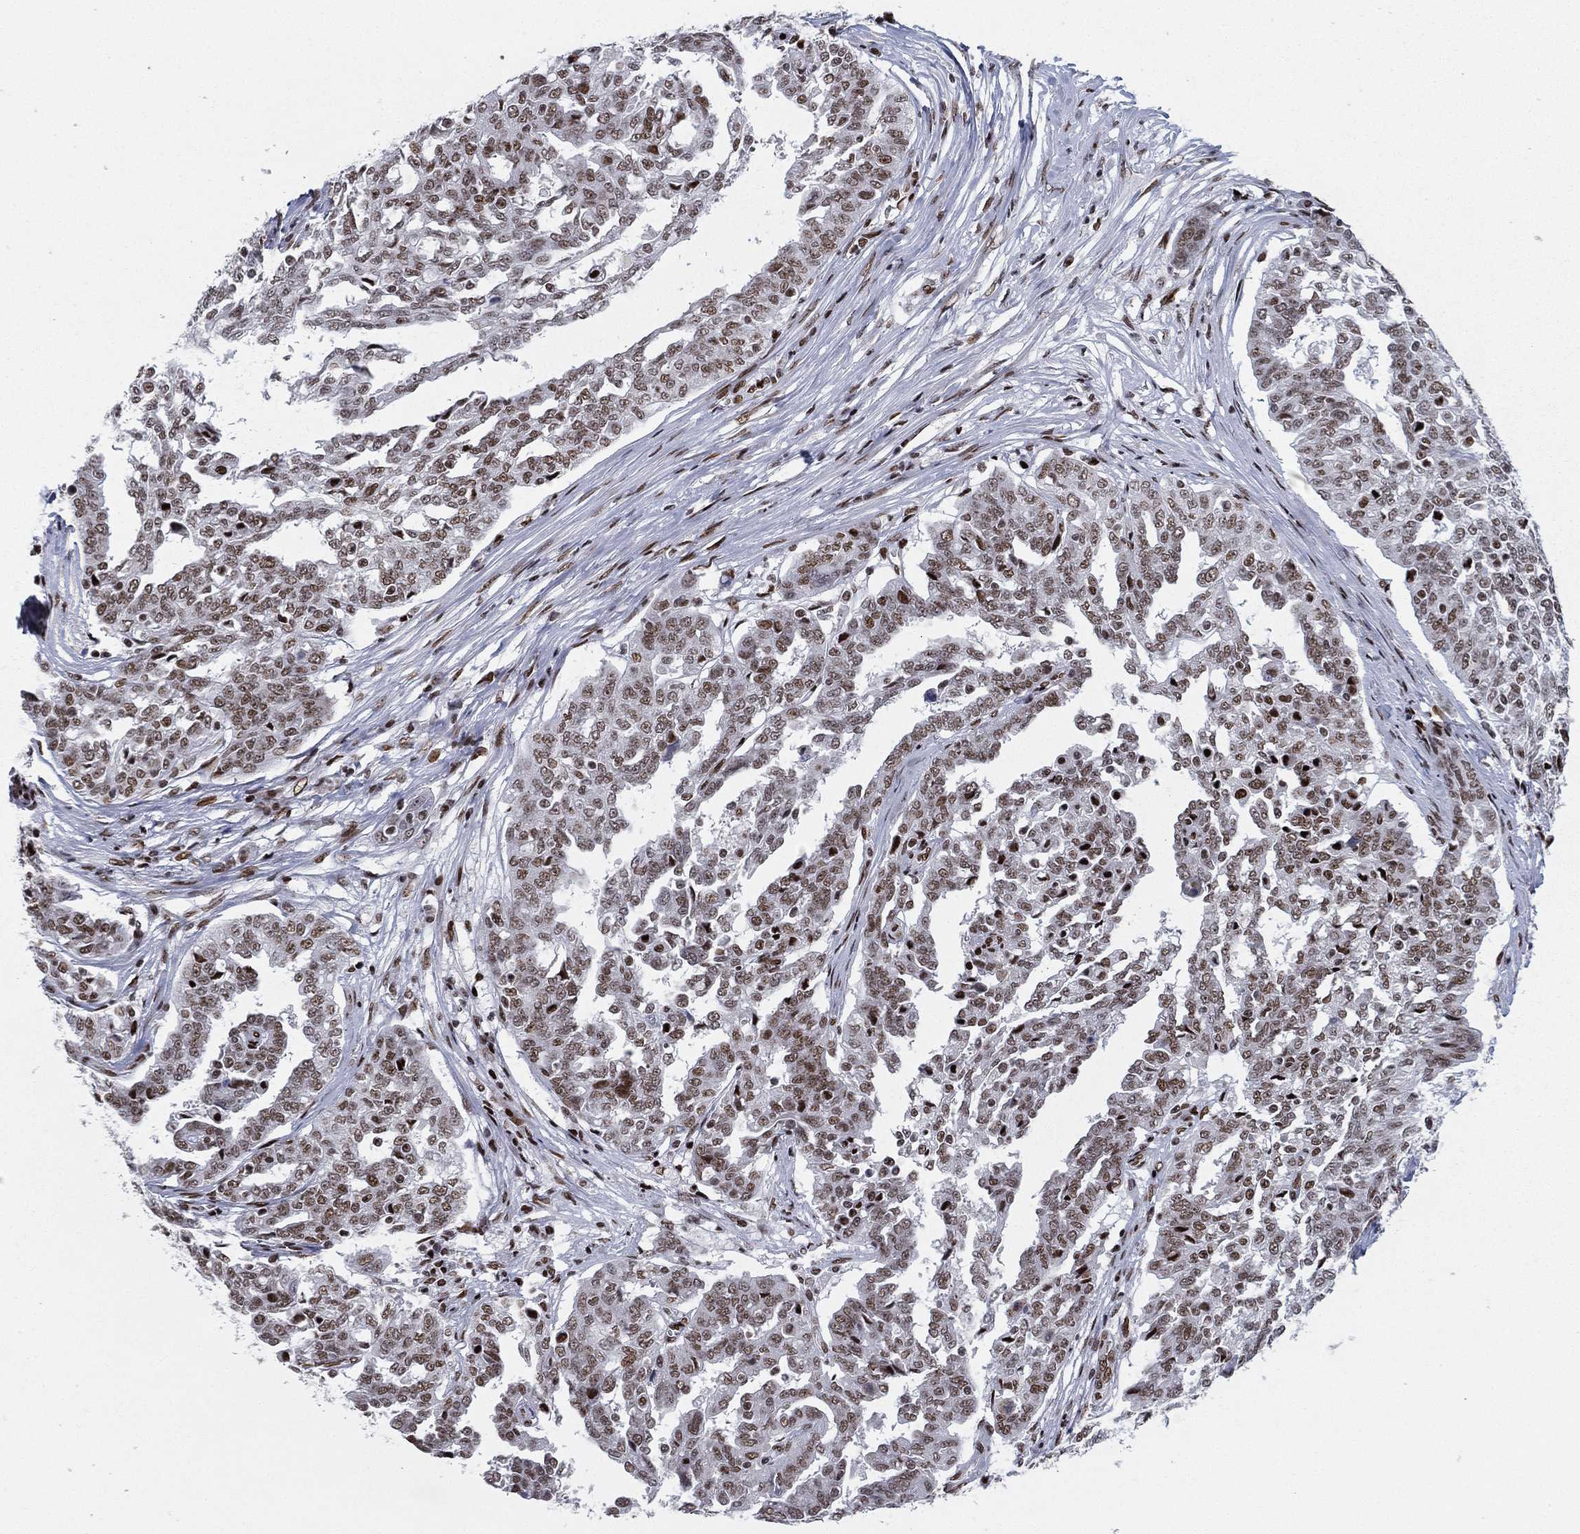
{"staining": {"intensity": "weak", "quantity": "25%-75%", "location": "nuclear"}, "tissue": "ovarian cancer", "cell_type": "Tumor cells", "image_type": "cancer", "snomed": [{"axis": "morphology", "description": "Cystadenocarcinoma, serous, NOS"}, {"axis": "topography", "description": "Ovary"}], "caption": "Protein staining of ovarian cancer tissue exhibits weak nuclear staining in about 25%-75% of tumor cells.", "gene": "RTF1", "patient": {"sex": "female", "age": 67}}